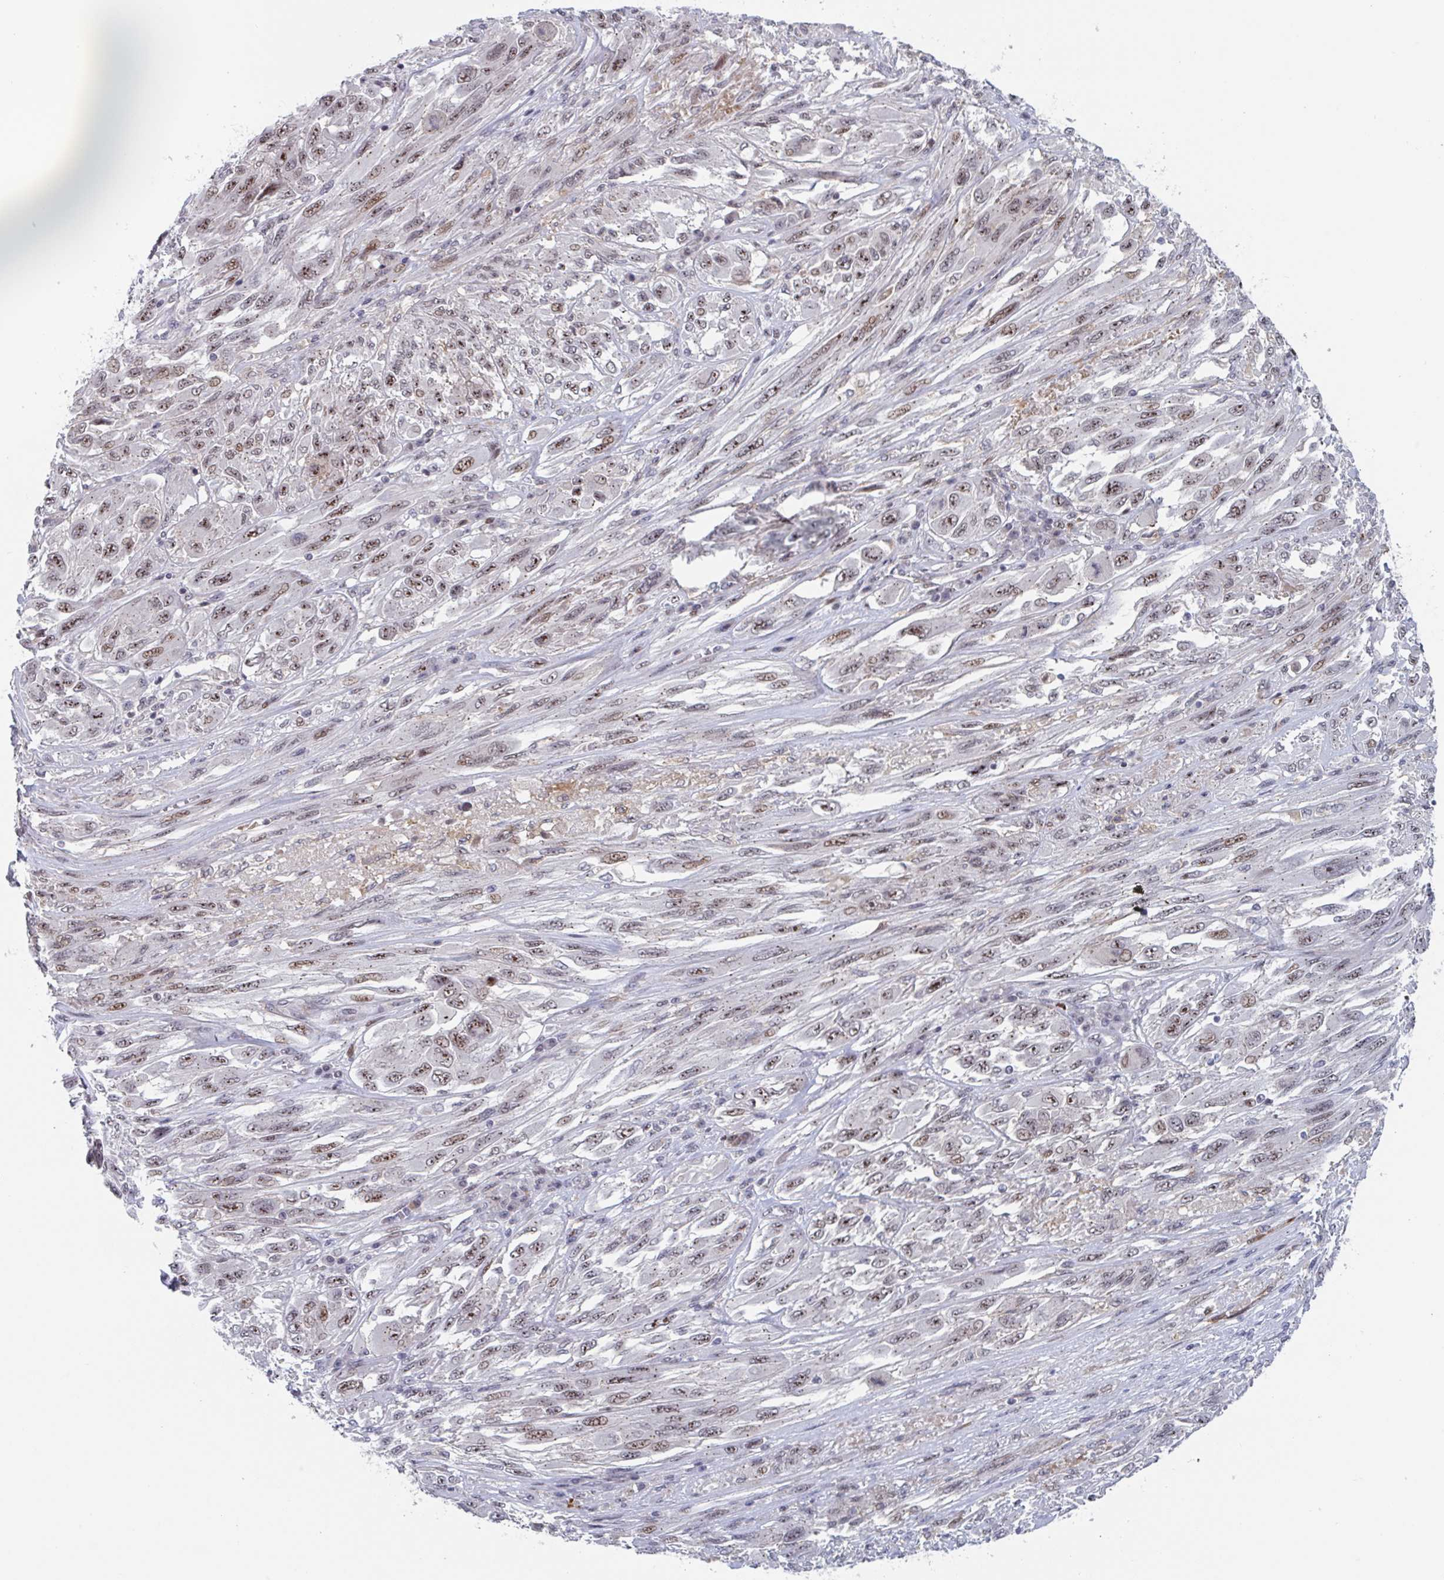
{"staining": {"intensity": "moderate", "quantity": ">75%", "location": "nuclear"}, "tissue": "melanoma", "cell_type": "Tumor cells", "image_type": "cancer", "snomed": [{"axis": "morphology", "description": "Malignant melanoma, NOS"}, {"axis": "topography", "description": "Skin"}], "caption": "Immunohistochemical staining of malignant melanoma displays medium levels of moderate nuclear protein positivity in about >75% of tumor cells.", "gene": "RNF212", "patient": {"sex": "female", "age": 91}}